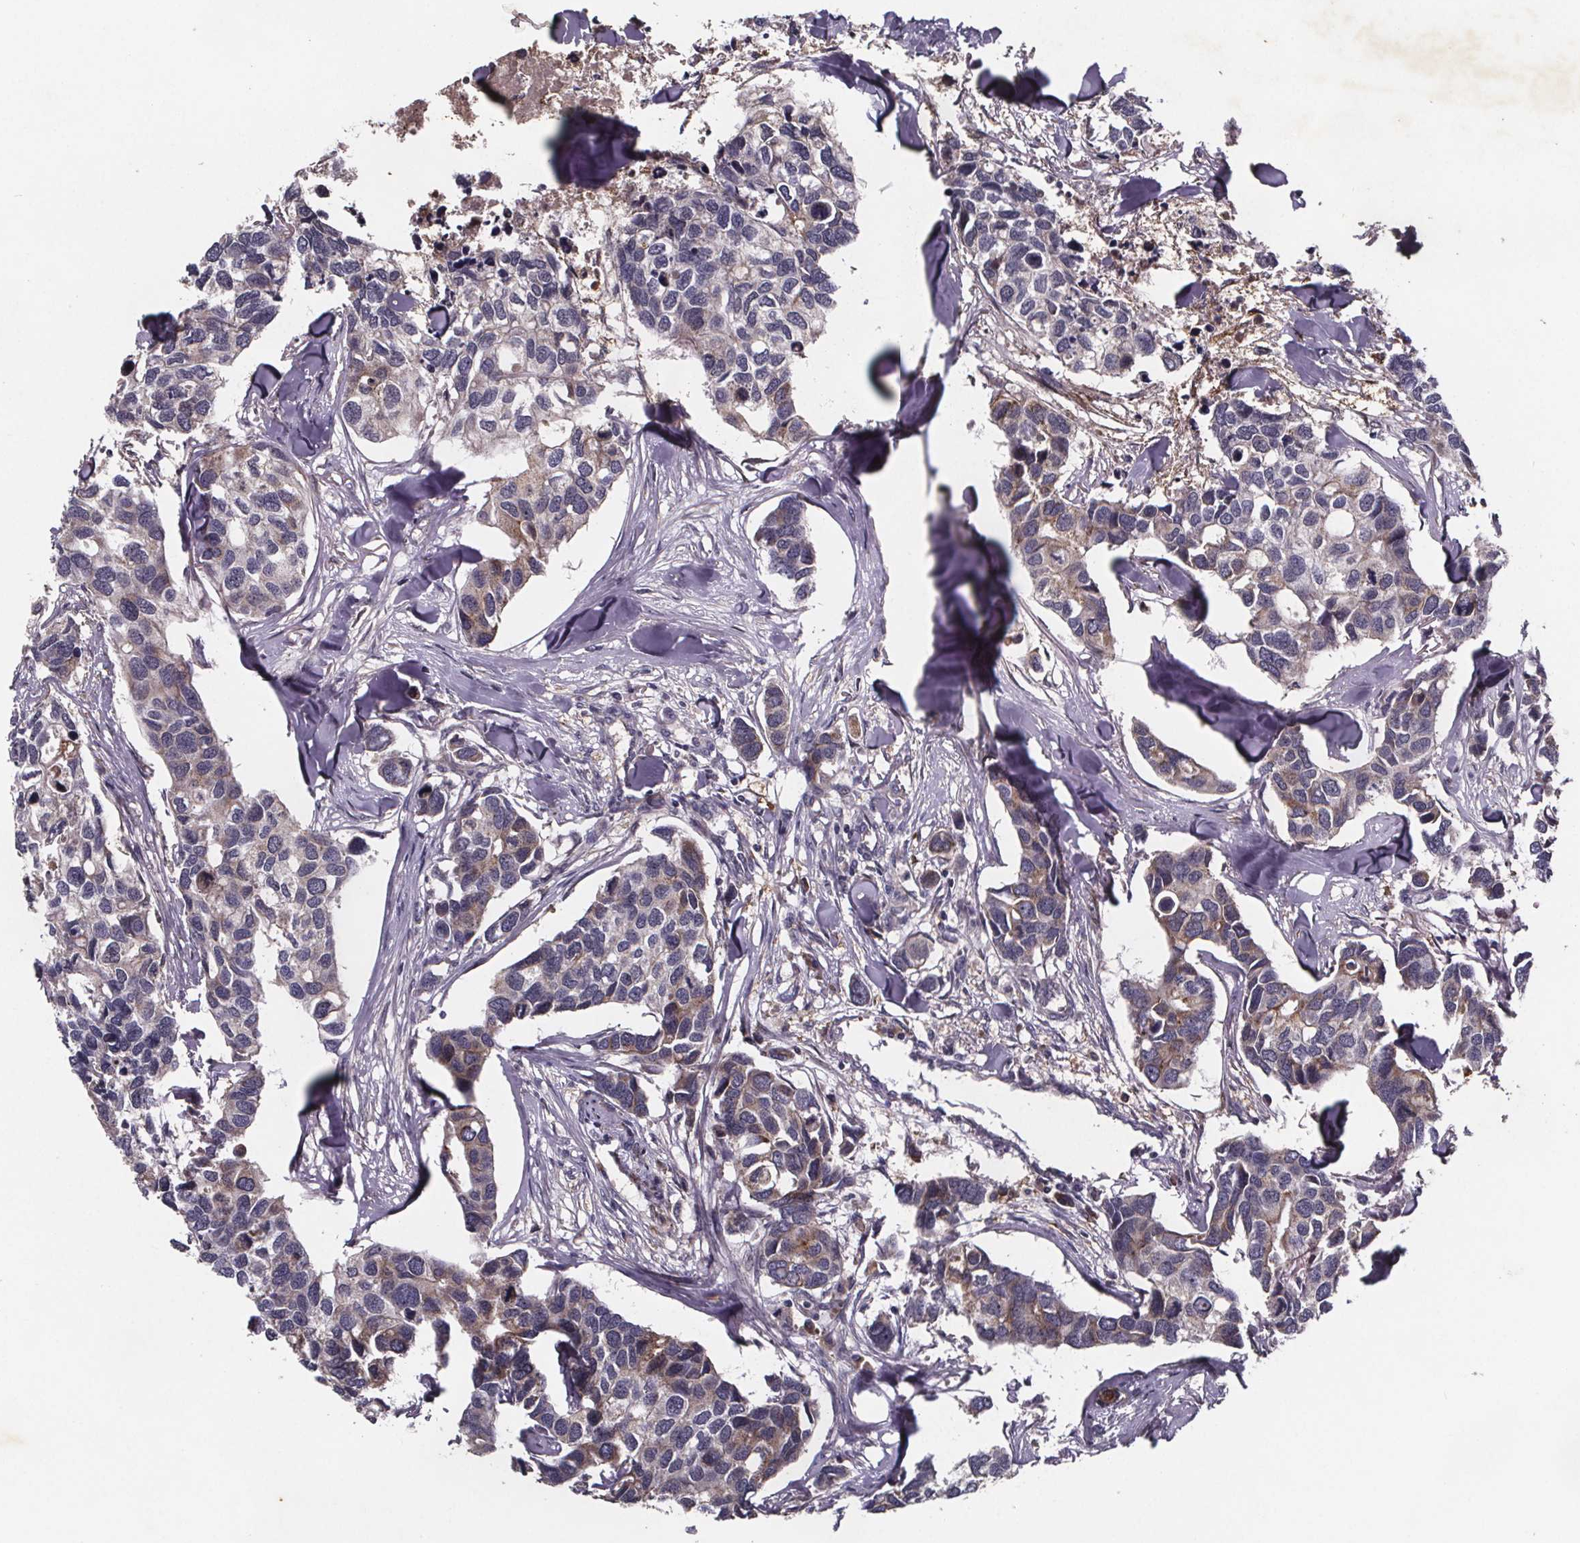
{"staining": {"intensity": "weak", "quantity": "<25%", "location": "cytoplasmic/membranous"}, "tissue": "breast cancer", "cell_type": "Tumor cells", "image_type": "cancer", "snomed": [{"axis": "morphology", "description": "Duct carcinoma"}, {"axis": "topography", "description": "Breast"}], "caption": "IHC micrograph of neoplastic tissue: breast cancer stained with DAB (3,3'-diaminobenzidine) demonstrates no significant protein staining in tumor cells.", "gene": "FASTKD3", "patient": {"sex": "female", "age": 83}}